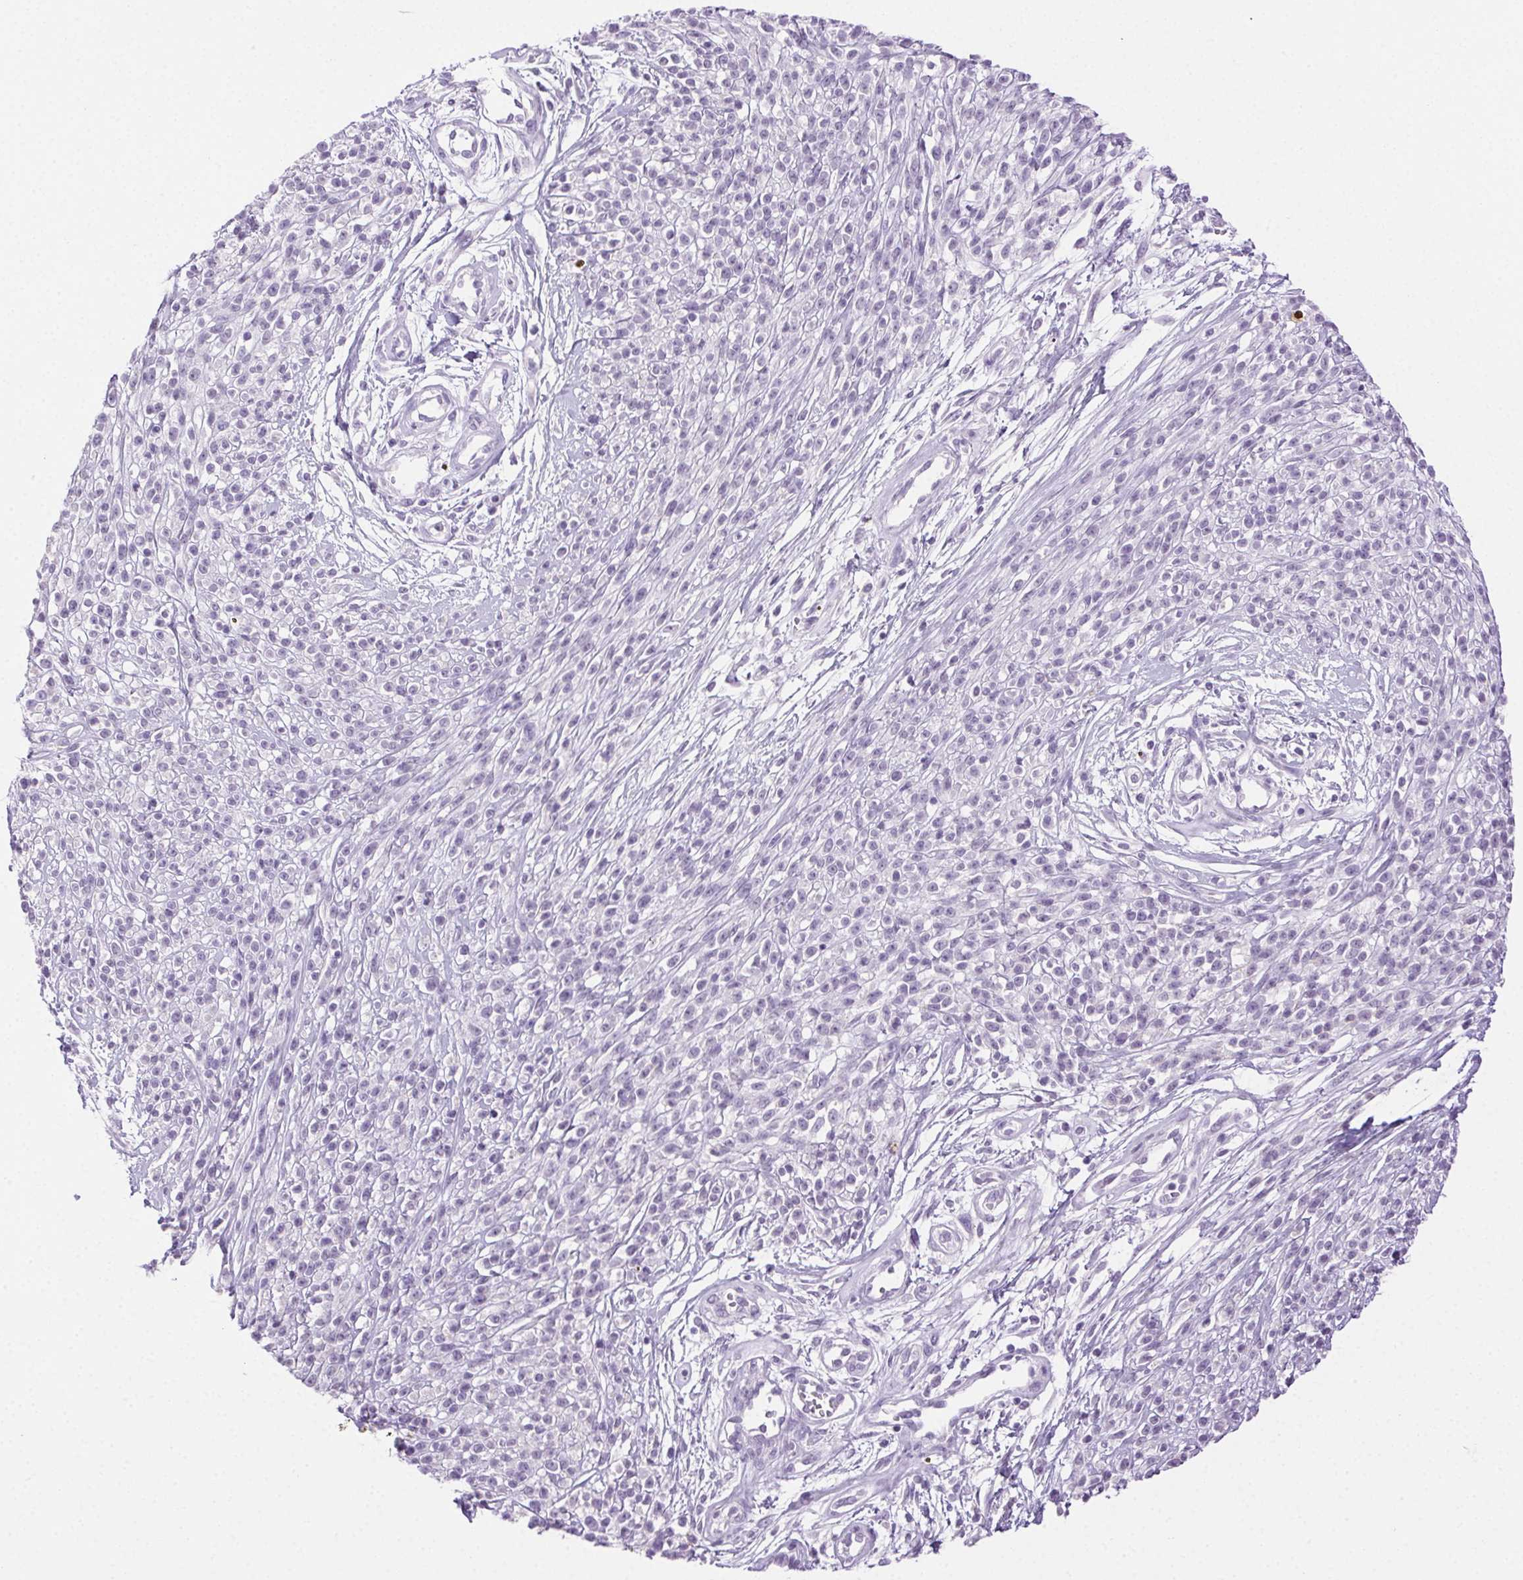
{"staining": {"intensity": "negative", "quantity": "none", "location": "none"}, "tissue": "melanoma", "cell_type": "Tumor cells", "image_type": "cancer", "snomed": [{"axis": "morphology", "description": "Malignant melanoma, NOS"}, {"axis": "topography", "description": "Skin"}, {"axis": "topography", "description": "Skin of trunk"}], "caption": "Photomicrograph shows no protein expression in tumor cells of melanoma tissue. (DAB (3,3'-diaminobenzidine) immunohistochemistry visualized using brightfield microscopy, high magnification).", "gene": "CLDN10", "patient": {"sex": "male", "age": 74}}